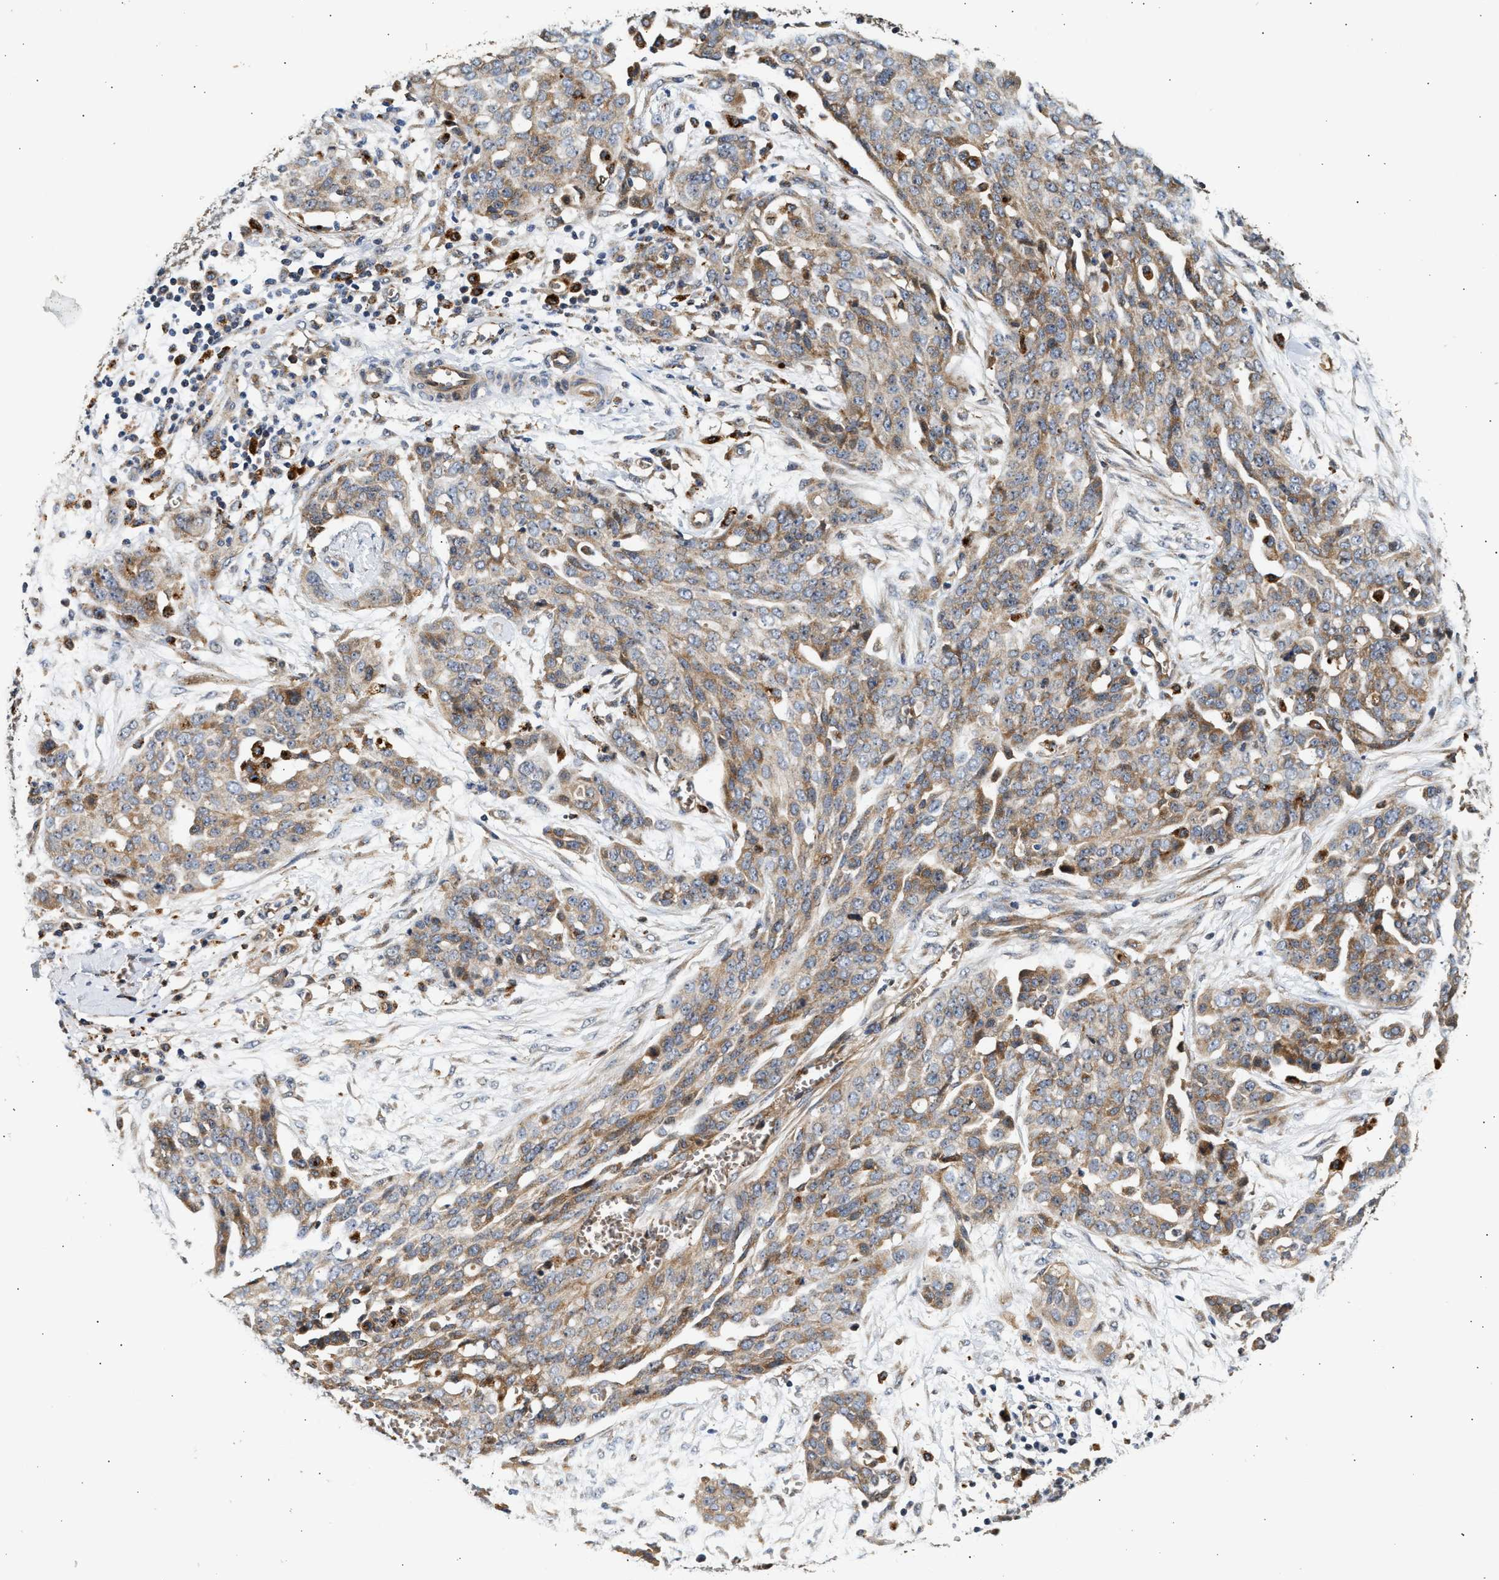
{"staining": {"intensity": "moderate", "quantity": ">75%", "location": "cytoplasmic/membranous"}, "tissue": "ovarian cancer", "cell_type": "Tumor cells", "image_type": "cancer", "snomed": [{"axis": "morphology", "description": "Cystadenocarcinoma, serous, NOS"}, {"axis": "topography", "description": "Soft tissue"}, {"axis": "topography", "description": "Ovary"}], "caption": "Brown immunohistochemical staining in human serous cystadenocarcinoma (ovarian) reveals moderate cytoplasmic/membranous staining in approximately >75% of tumor cells.", "gene": "PLD3", "patient": {"sex": "female", "age": 57}}